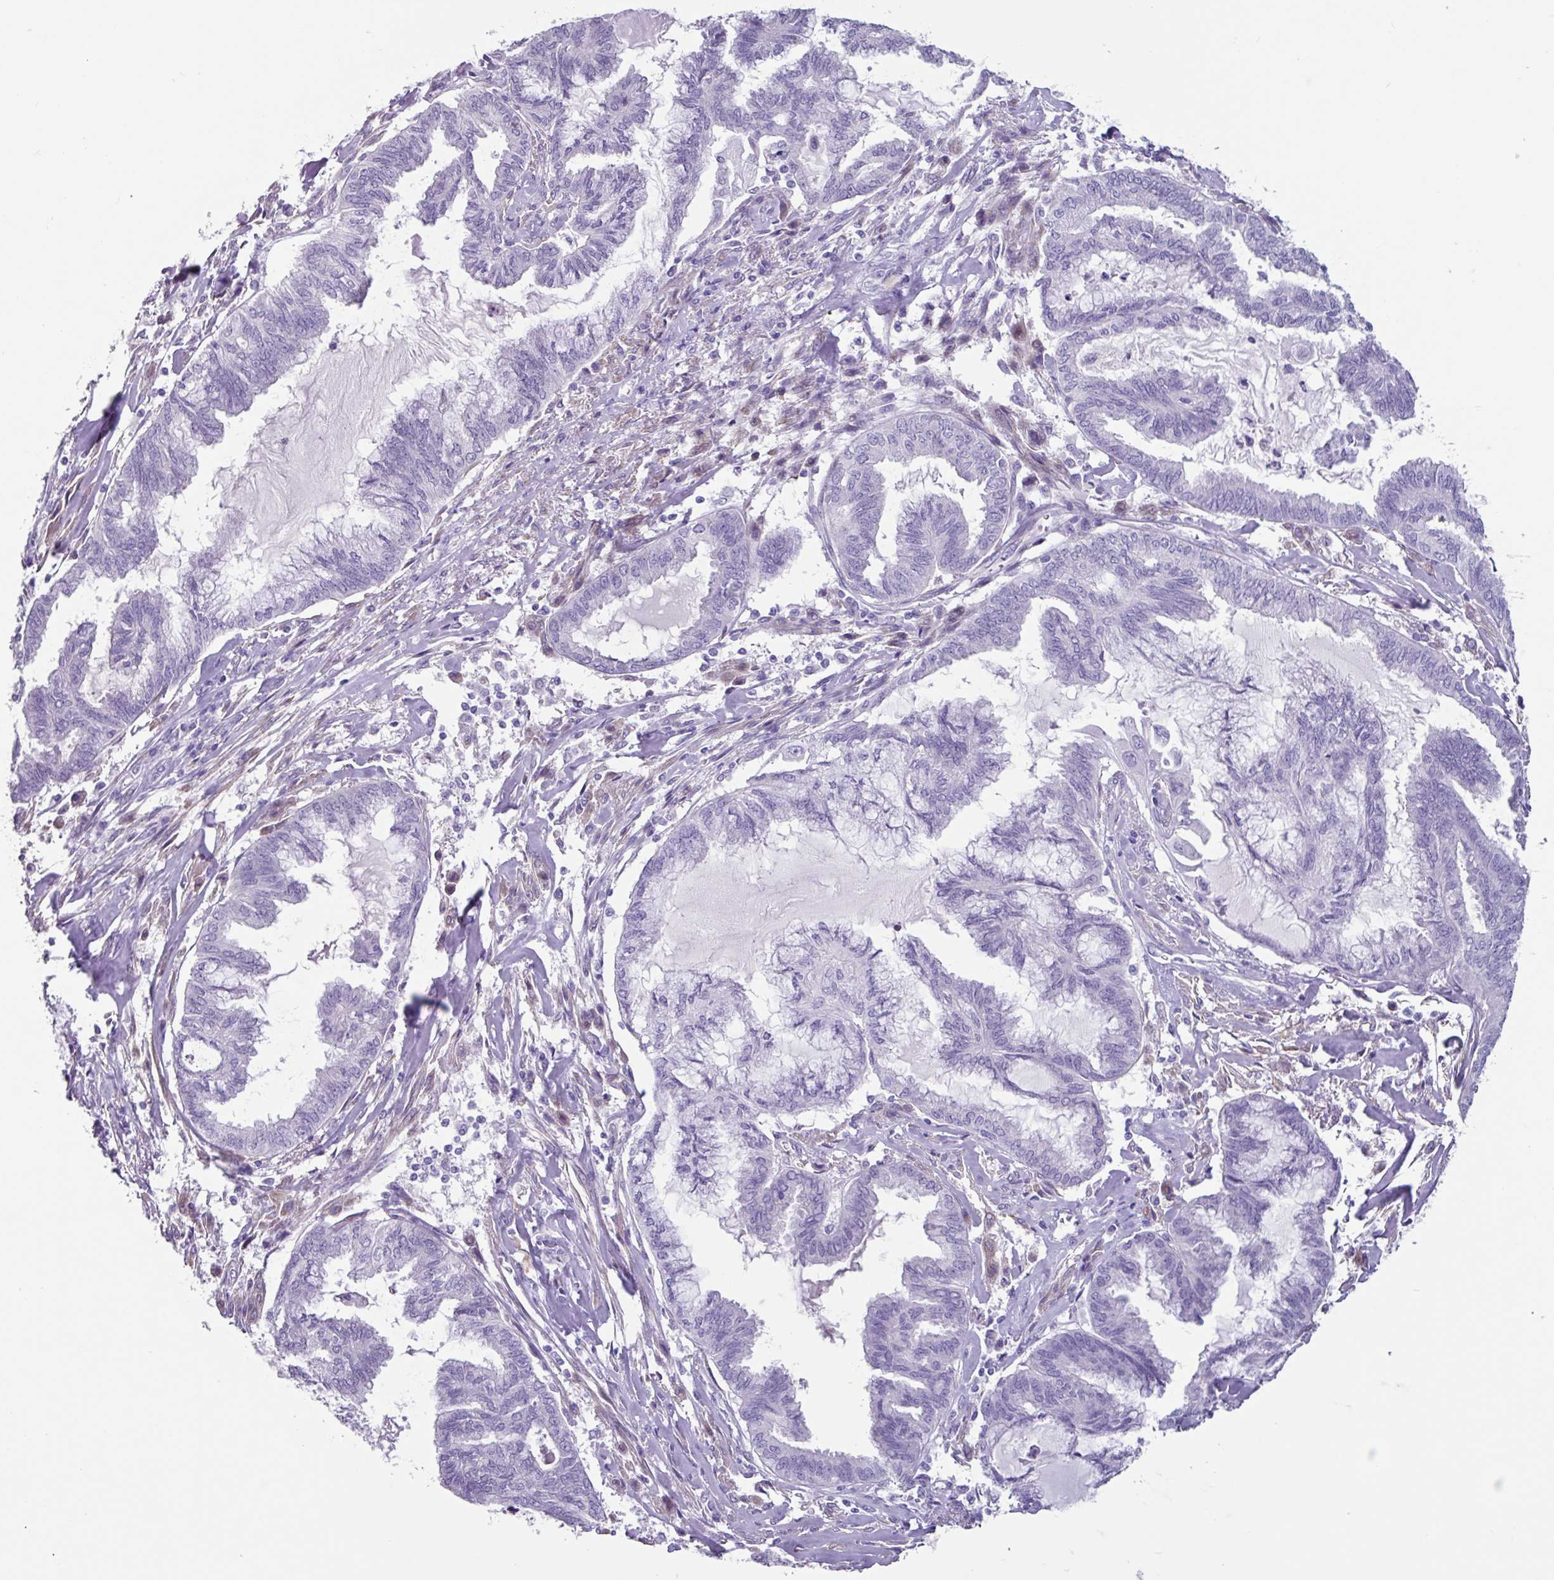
{"staining": {"intensity": "negative", "quantity": "none", "location": "none"}, "tissue": "endometrial cancer", "cell_type": "Tumor cells", "image_type": "cancer", "snomed": [{"axis": "morphology", "description": "Adenocarcinoma, NOS"}, {"axis": "topography", "description": "Endometrium"}], "caption": "Protein analysis of endometrial adenocarcinoma shows no significant expression in tumor cells.", "gene": "OTX1", "patient": {"sex": "female", "age": 86}}